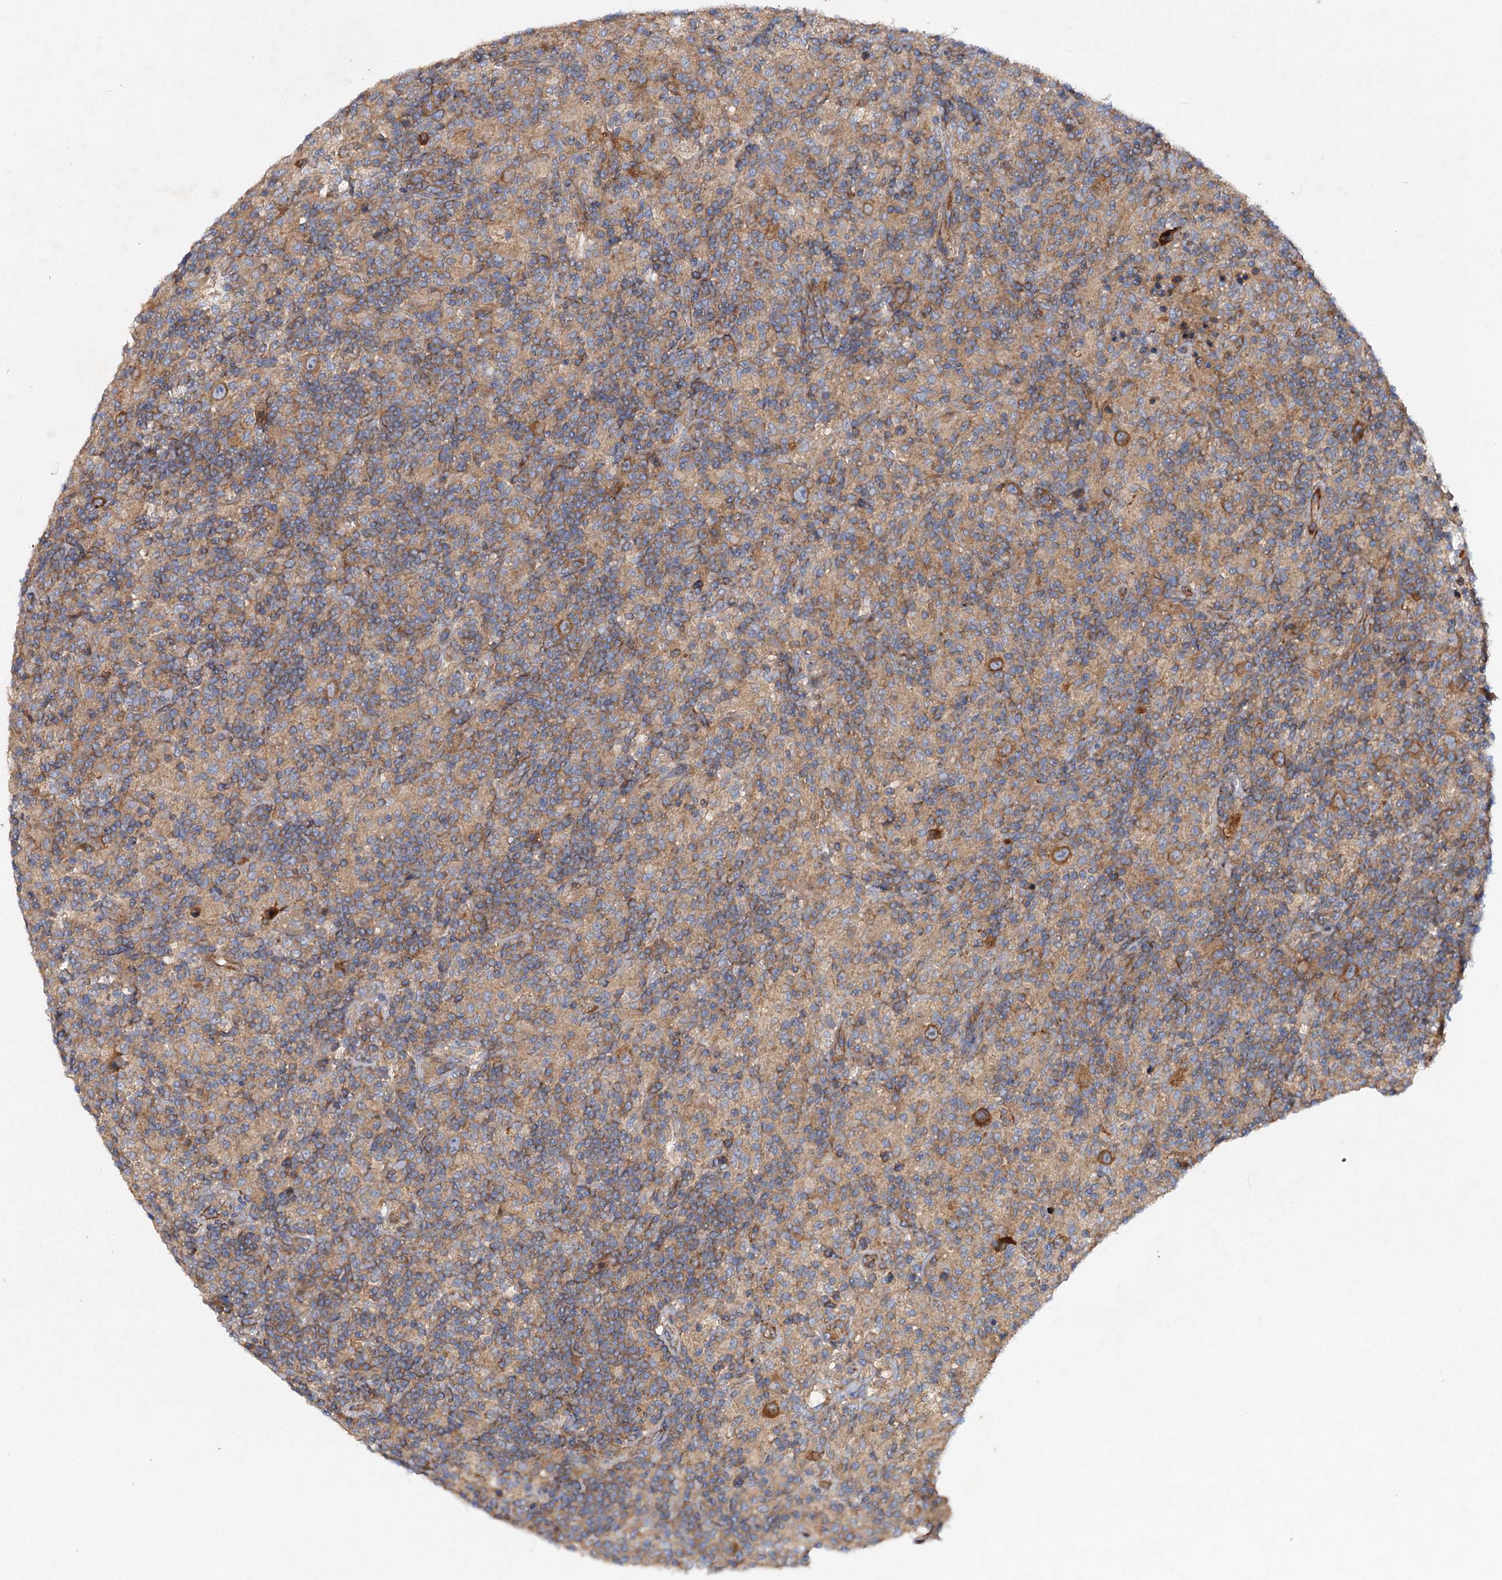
{"staining": {"intensity": "moderate", "quantity": ">75%", "location": "cytoplasmic/membranous"}, "tissue": "lymphoma", "cell_type": "Tumor cells", "image_type": "cancer", "snomed": [{"axis": "morphology", "description": "Hodgkin's disease, NOS"}, {"axis": "topography", "description": "Lymph node"}], "caption": "Hodgkin's disease stained with a protein marker shows moderate staining in tumor cells.", "gene": "ALKBH7", "patient": {"sex": "male", "age": 70}}